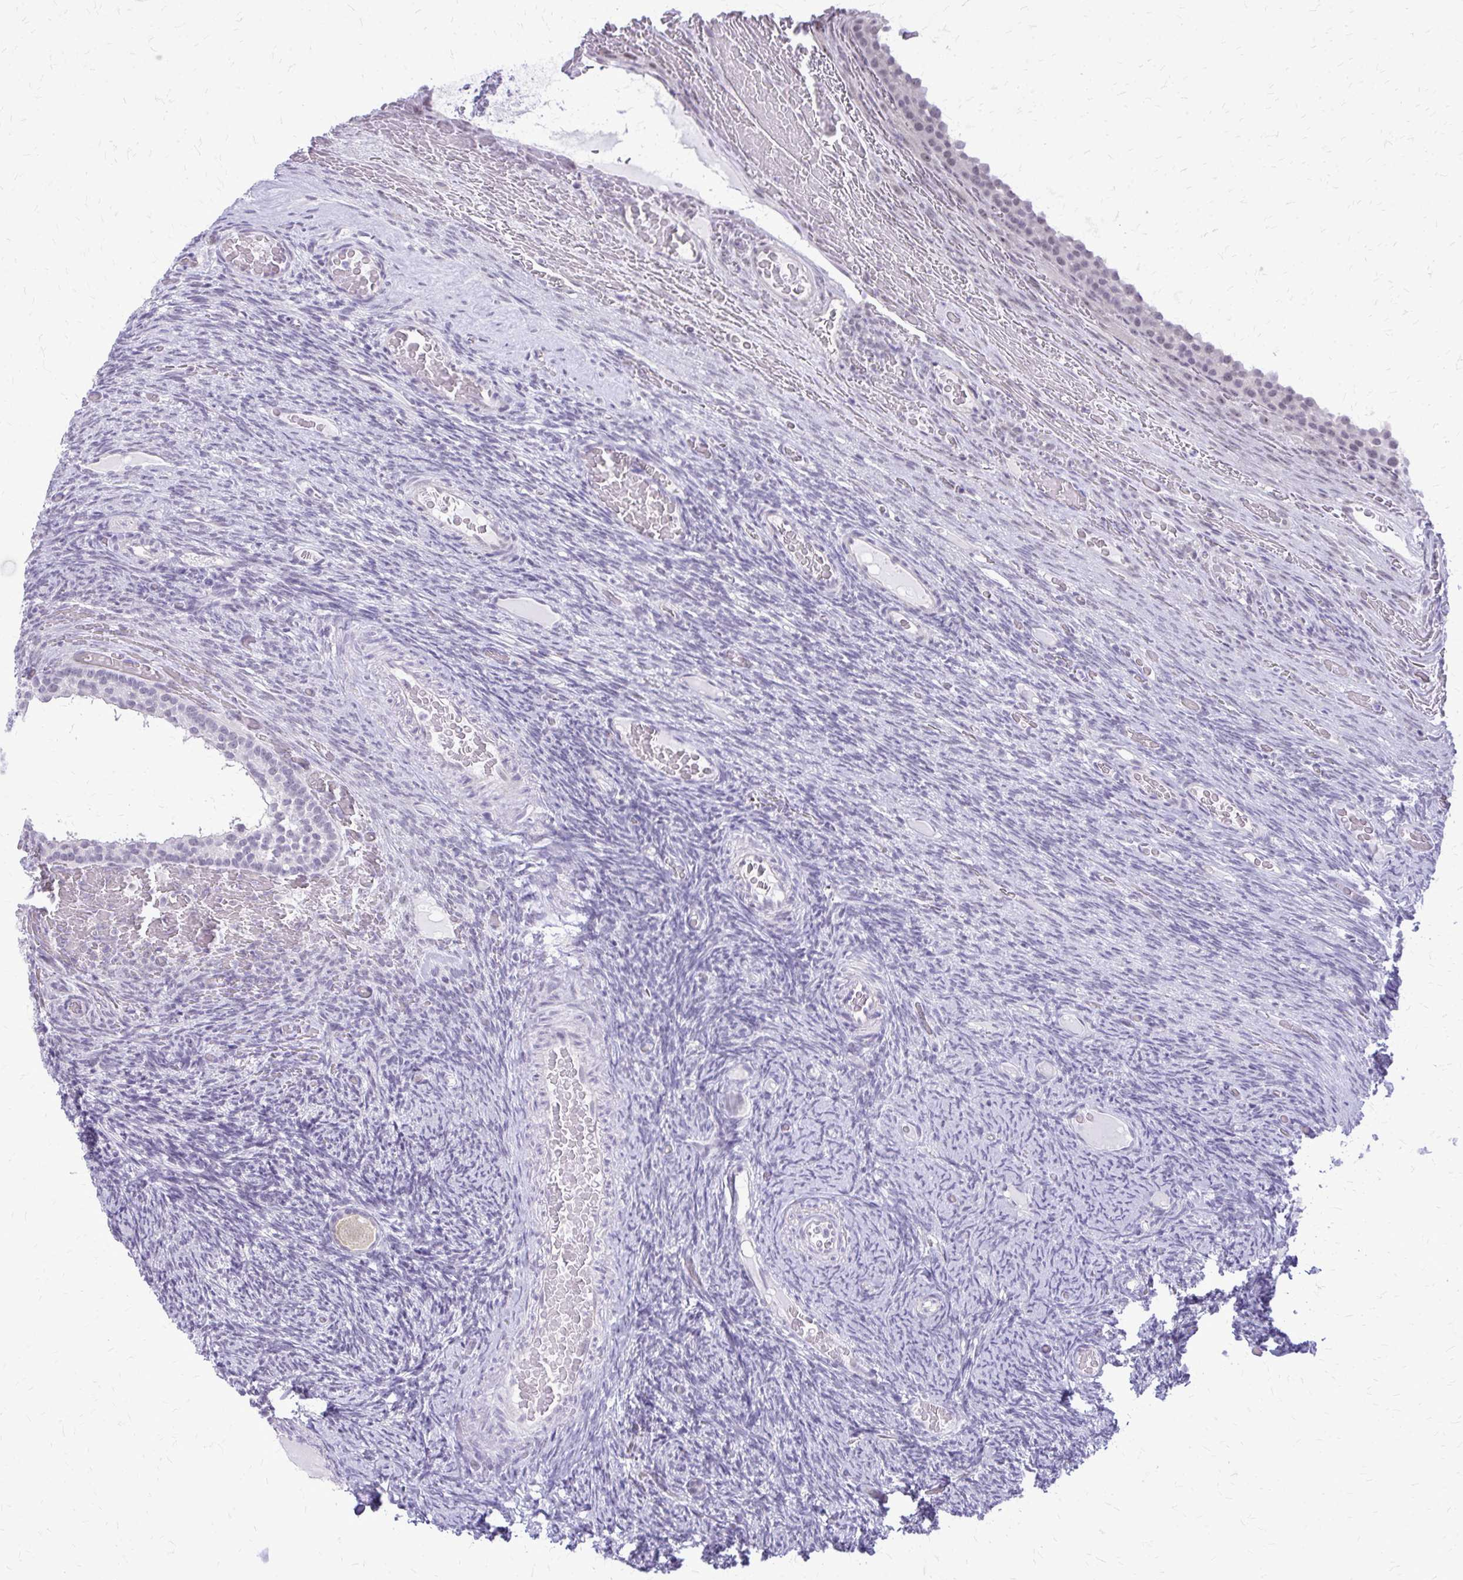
{"staining": {"intensity": "negative", "quantity": "none", "location": "none"}, "tissue": "ovary", "cell_type": "Follicle cells", "image_type": "normal", "snomed": [{"axis": "morphology", "description": "Normal tissue, NOS"}, {"axis": "topography", "description": "Ovary"}], "caption": "The photomicrograph demonstrates no significant expression in follicle cells of ovary.", "gene": "PLCB1", "patient": {"sex": "female", "age": 34}}